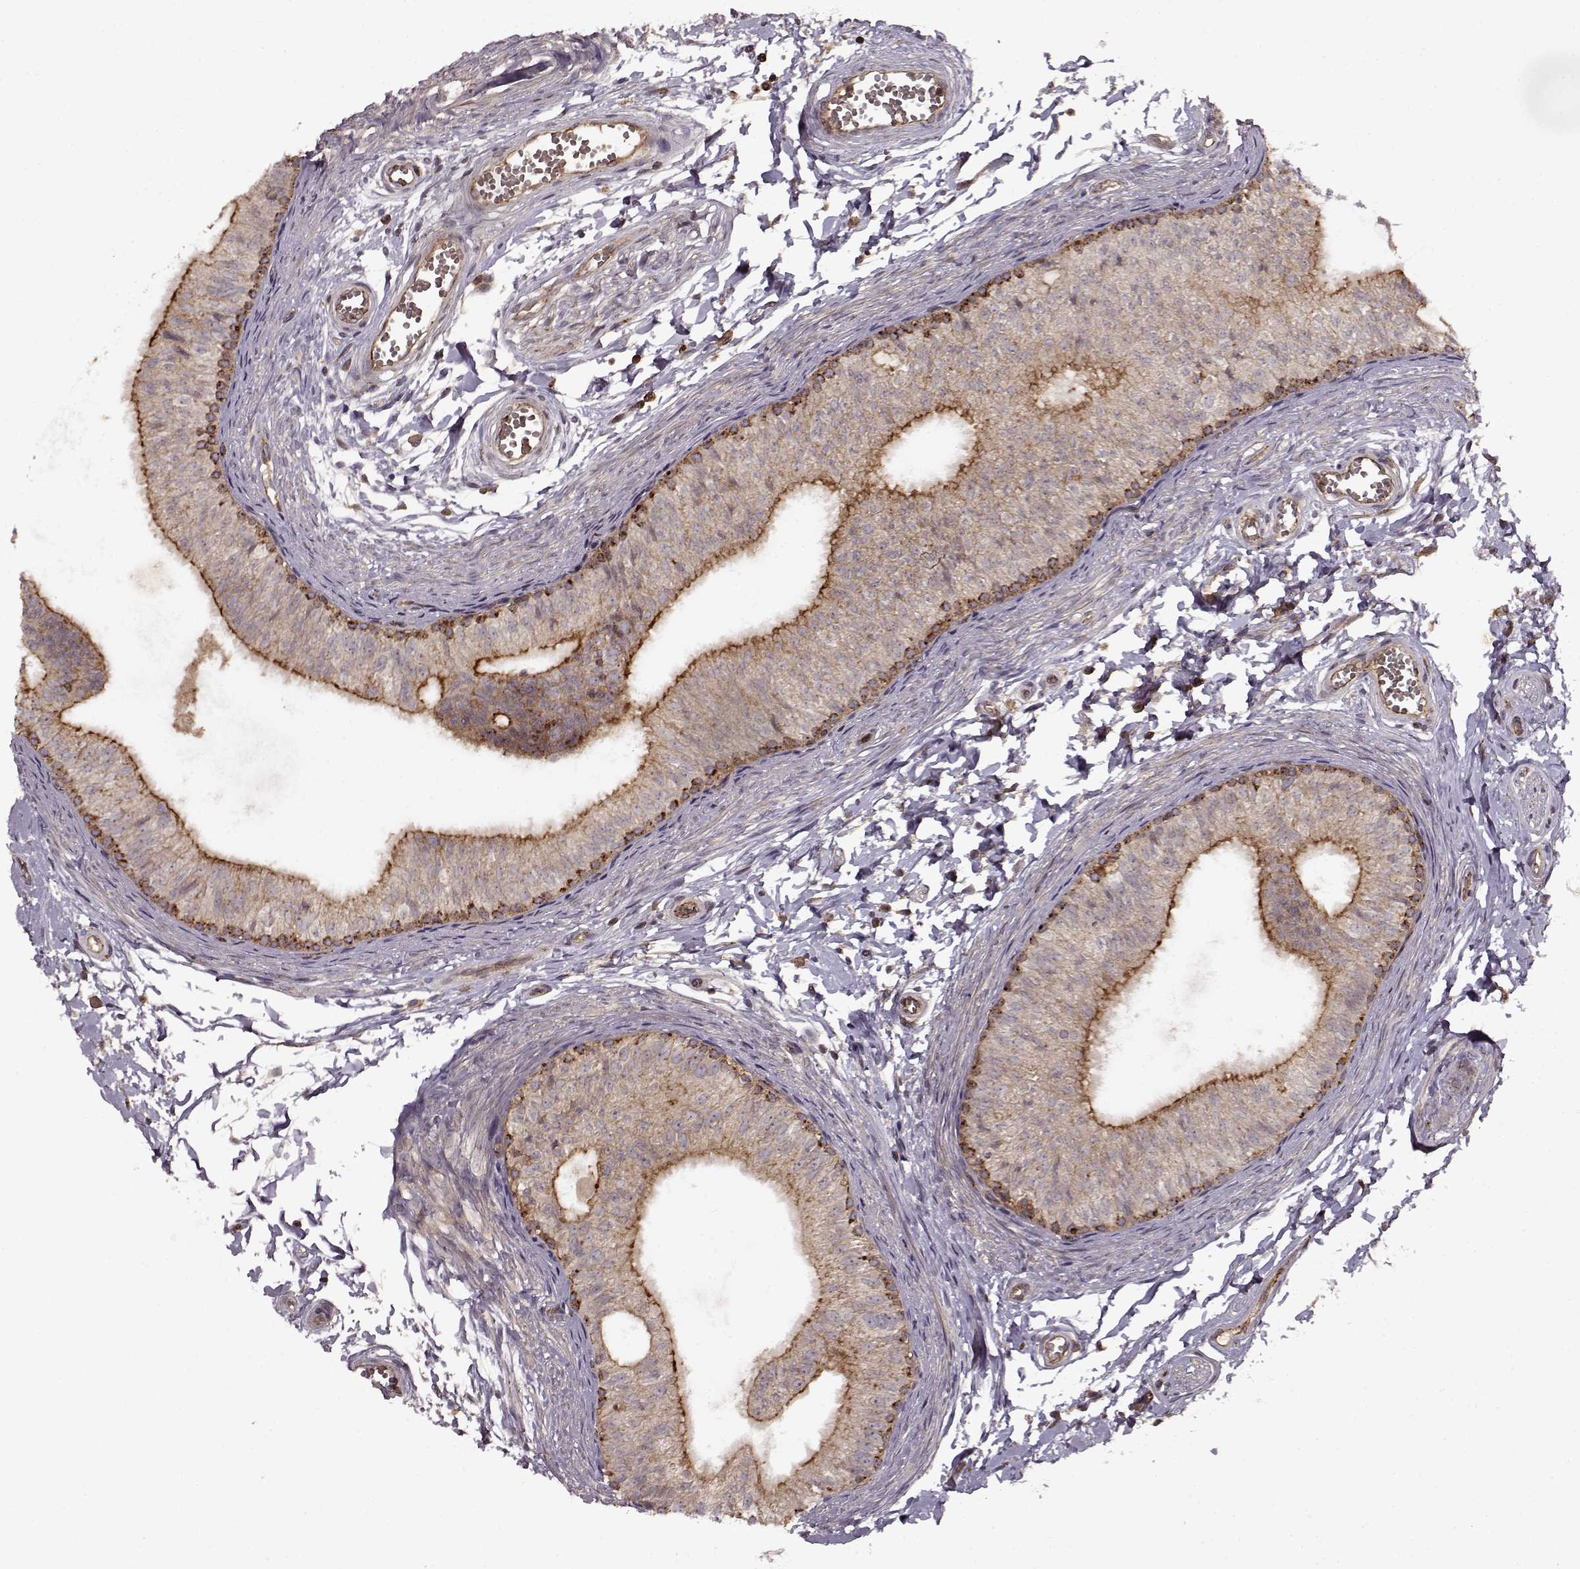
{"staining": {"intensity": "moderate", "quantity": "<25%", "location": "cytoplasmic/membranous"}, "tissue": "epididymis", "cell_type": "Glandular cells", "image_type": "normal", "snomed": [{"axis": "morphology", "description": "Normal tissue, NOS"}, {"axis": "topography", "description": "Epididymis"}], "caption": "DAB immunohistochemical staining of benign epididymis demonstrates moderate cytoplasmic/membranous protein expression in approximately <25% of glandular cells.", "gene": "IFRD2", "patient": {"sex": "male", "age": 22}}